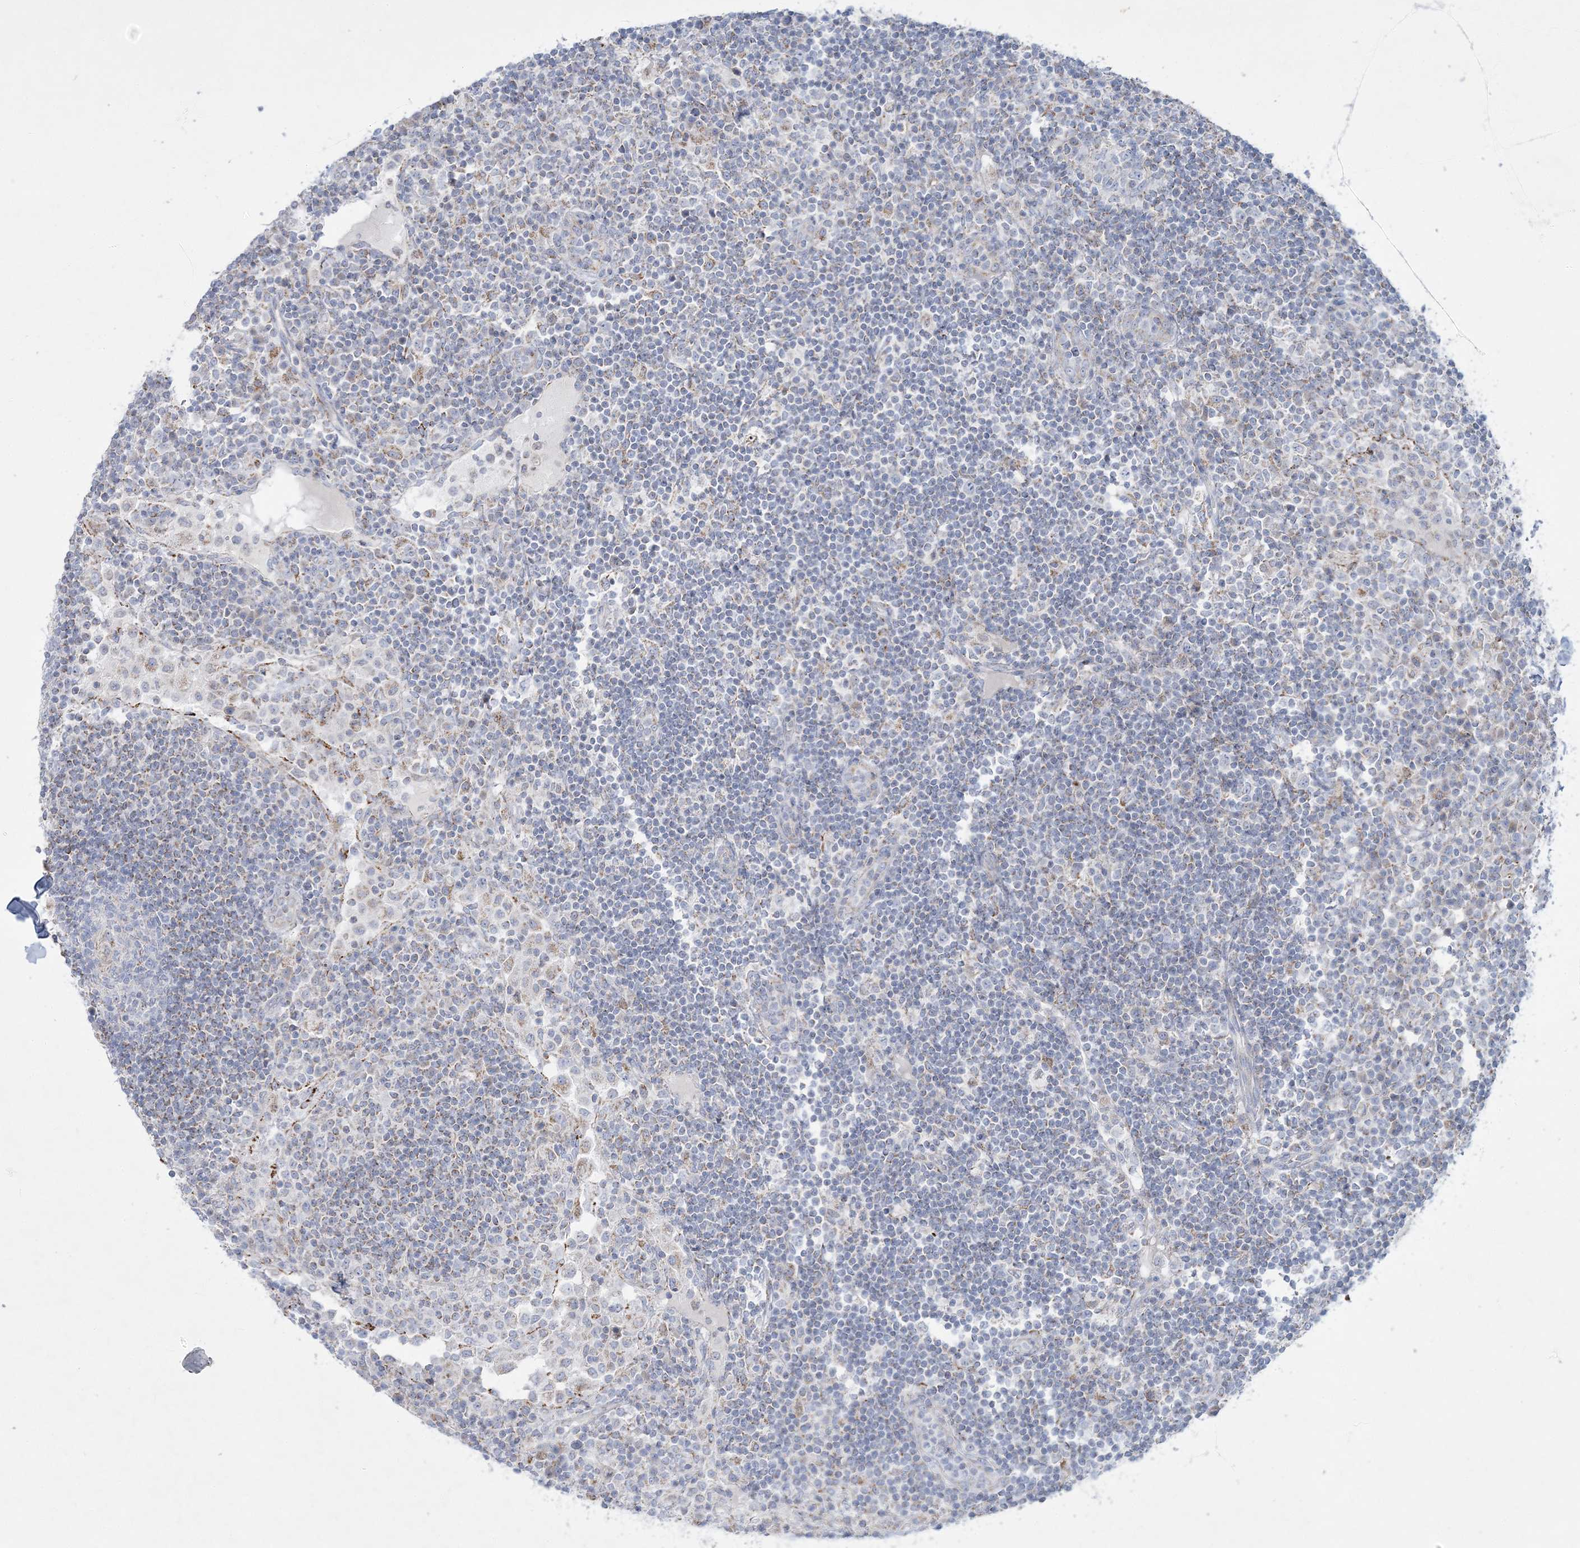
{"staining": {"intensity": "weak", "quantity": "<25%", "location": "cytoplasmic/membranous"}, "tissue": "lymph node", "cell_type": "Germinal center cells", "image_type": "normal", "snomed": [{"axis": "morphology", "description": "Normal tissue, NOS"}, {"axis": "topography", "description": "Lymph node"}], "caption": "A high-resolution histopathology image shows immunohistochemistry (IHC) staining of normal lymph node, which shows no significant expression in germinal center cells.", "gene": "TBC1D7", "patient": {"sex": "female", "age": 53}}